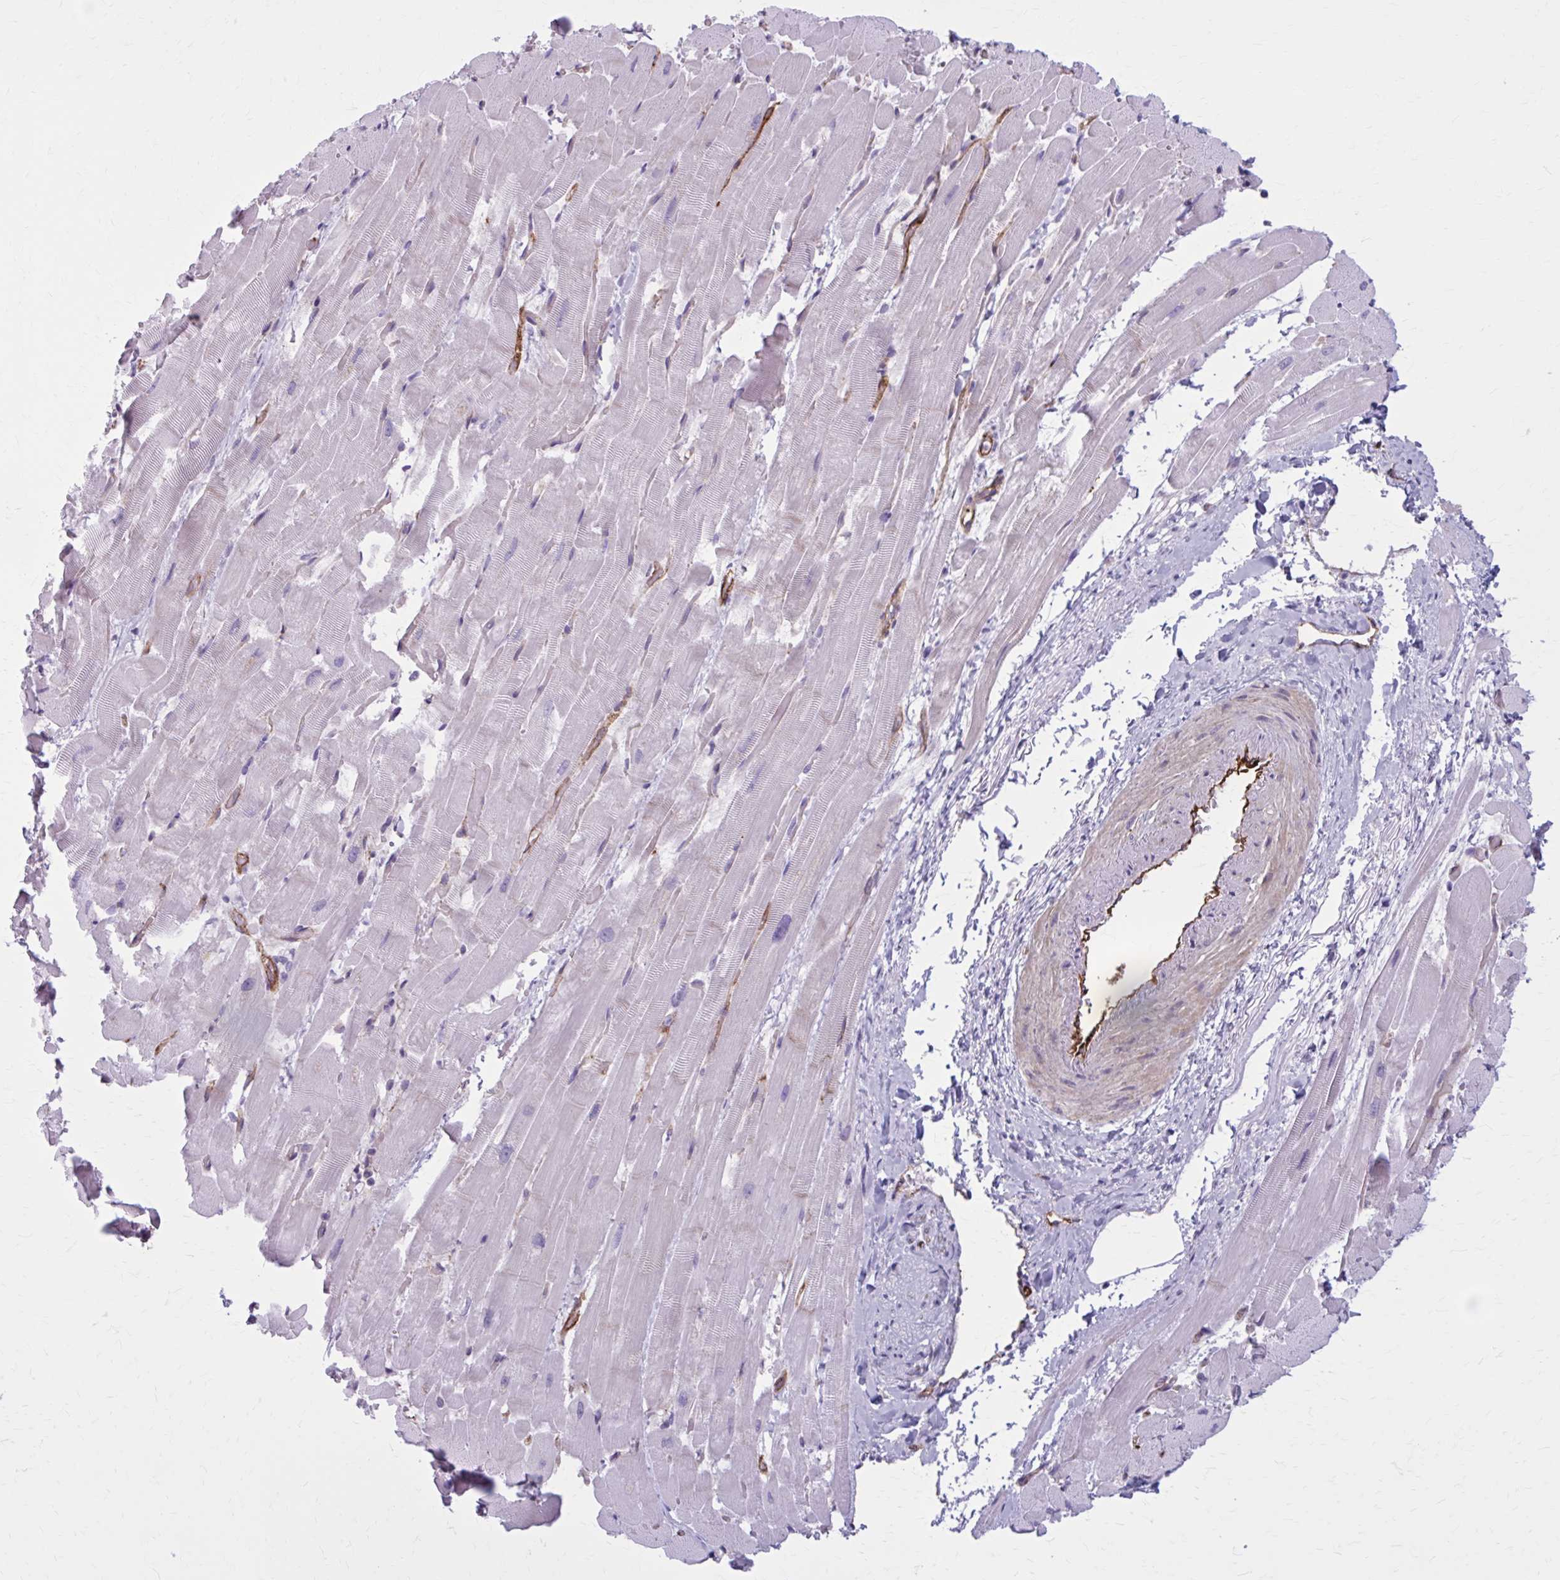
{"staining": {"intensity": "negative", "quantity": "none", "location": "none"}, "tissue": "heart muscle", "cell_type": "Cardiomyocytes", "image_type": "normal", "snomed": [{"axis": "morphology", "description": "Normal tissue, NOS"}, {"axis": "topography", "description": "Heart"}], "caption": "High magnification brightfield microscopy of benign heart muscle stained with DAB (3,3'-diaminobenzidine) (brown) and counterstained with hematoxylin (blue): cardiomyocytes show no significant positivity. (Stains: DAB IHC with hematoxylin counter stain, Microscopy: brightfield microscopy at high magnification).", "gene": "ZDHHC7", "patient": {"sex": "male", "age": 37}}